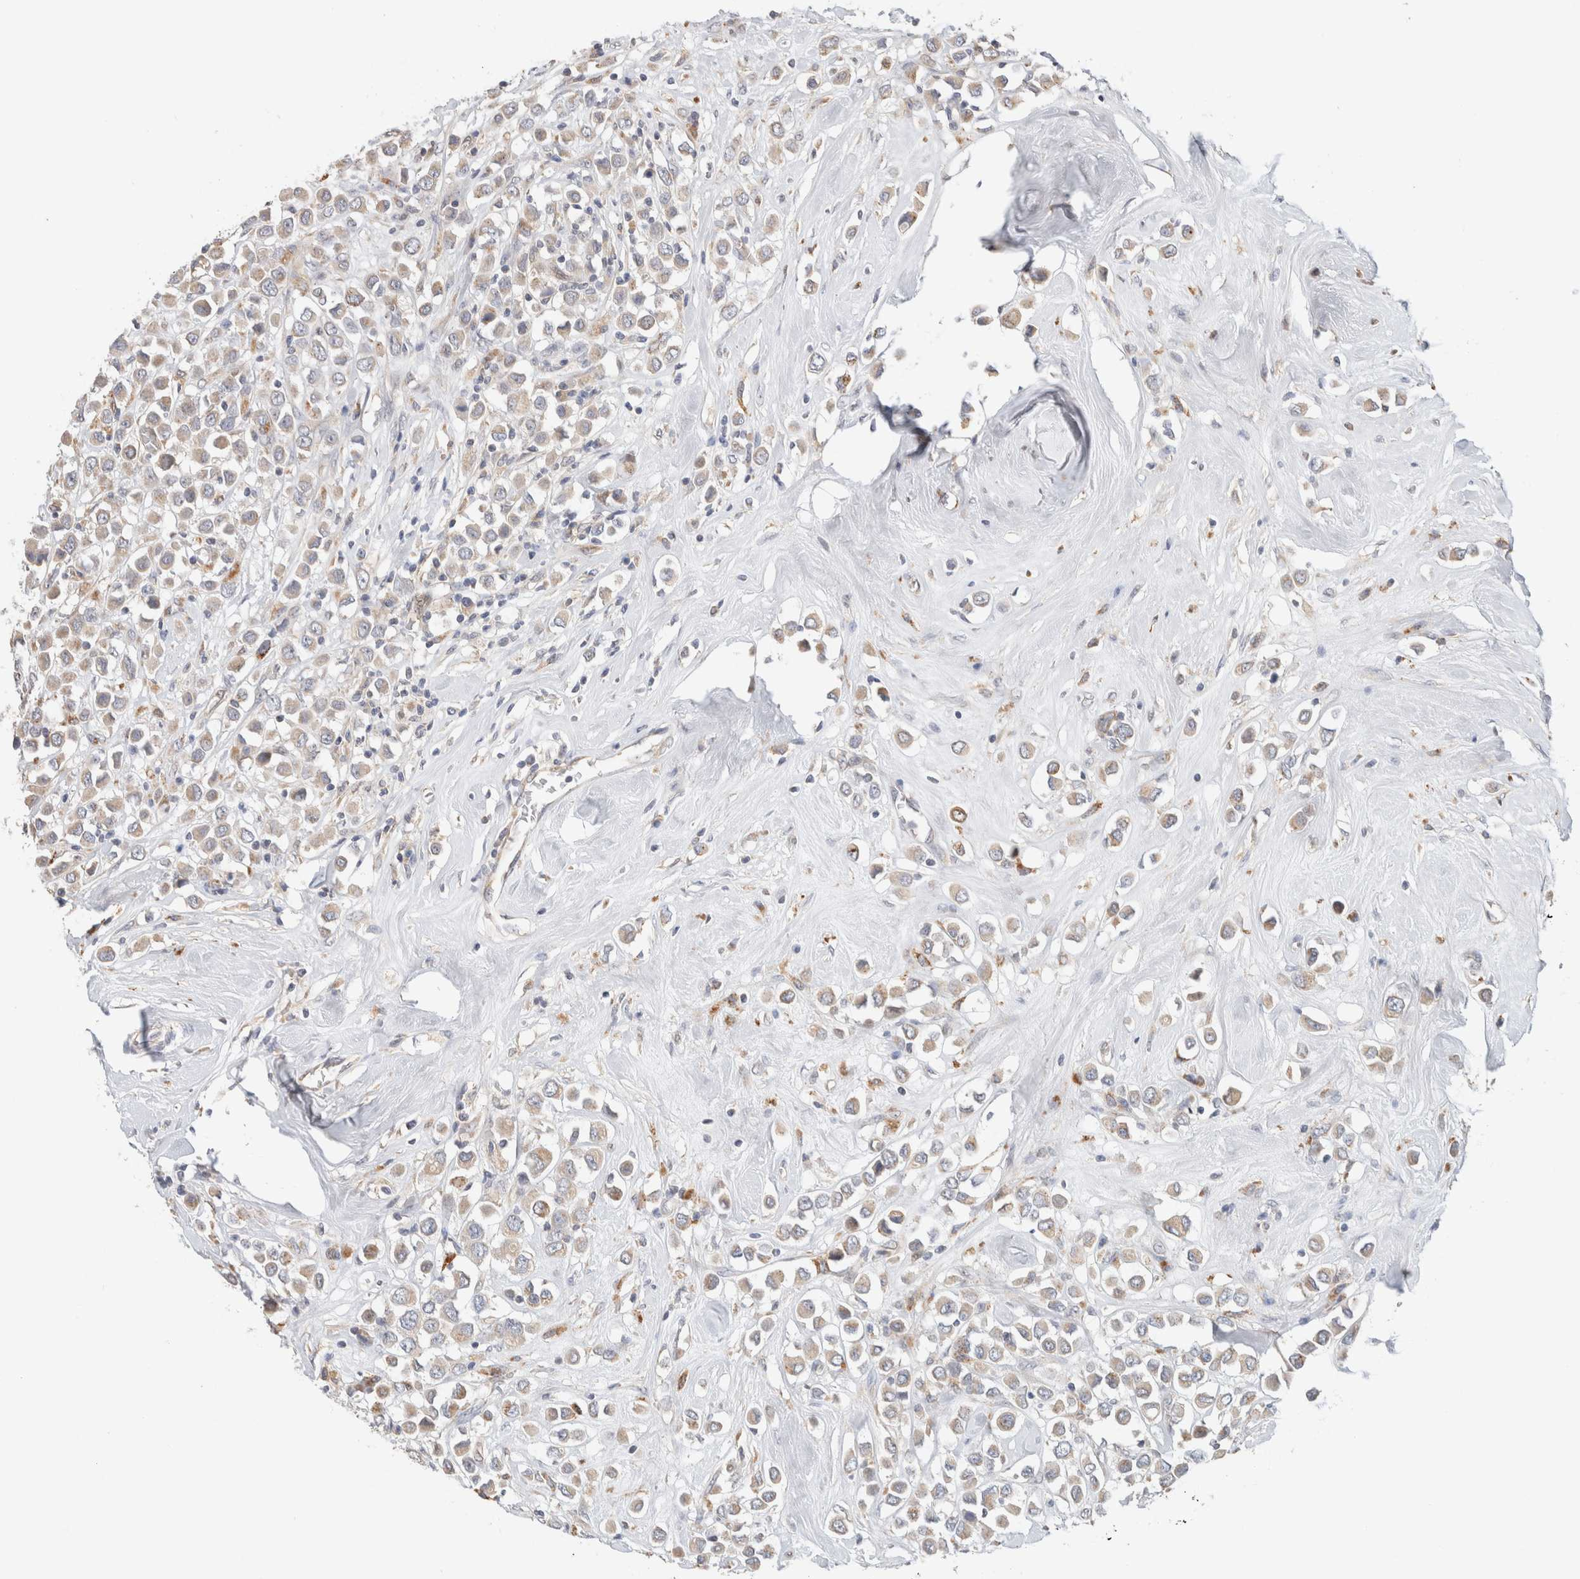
{"staining": {"intensity": "weak", "quantity": "<25%", "location": "cytoplasmic/membranous"}, "tissue": "breast cancer", "cell_type": "Tumor cells", "image_type": "cancer", "snomed": [{"axis": "morphology", "description": "Duct carcinoma"}, {"axis": "topography", "description": "Breast"}], "caption": "Immunohistochemistry of human breast cancer (infiltrating ductal carcinoma) demonstrates no expression in tumor cells.", "gene": "CA13", "patient": {"sex": "female", "age": 61}}